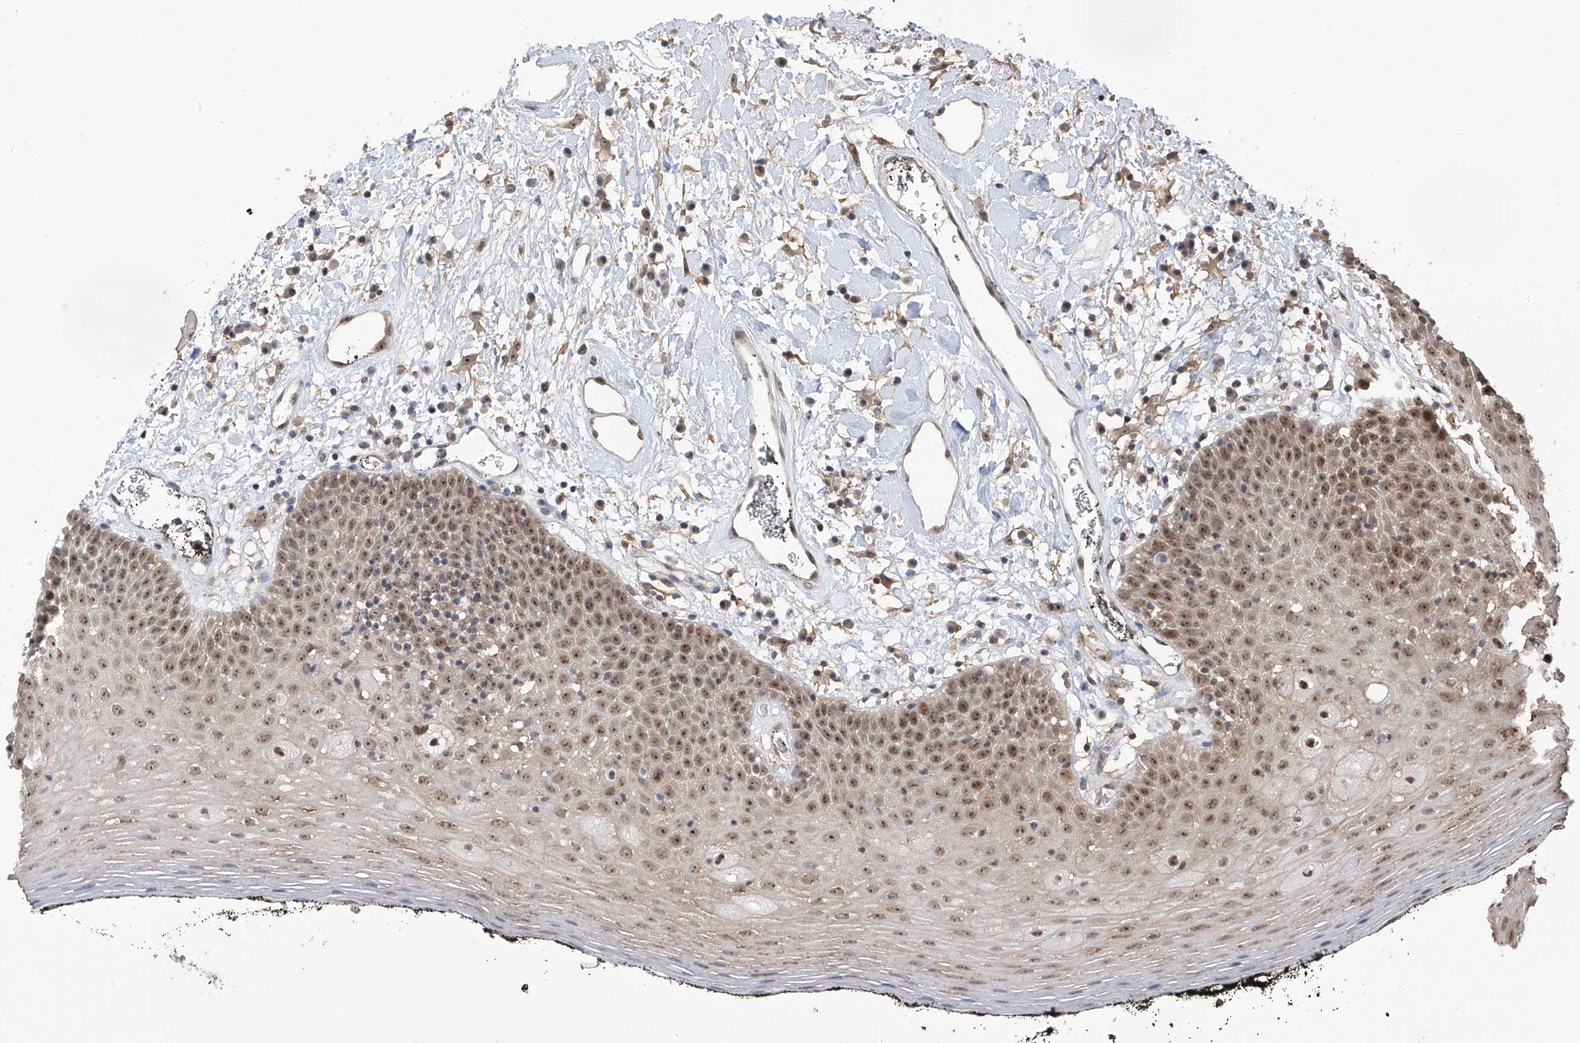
{"staining": {"intensity": "moderate", "quantity": "25%-75%", "location": "nuclear"}, "tissue": "oral mucosa", "cell_type": "Squamous epithelial cells", "image_type": "normal", "snomed": [{"axis": "morphology", "description": "Normal tissue, NOS"}, {"axis": "topography", "description": "Oral tissue"}], "caption": "Immunohistochemical staining of unremarkable human oral mucosa displays medium levels of moderate nuclear staining in about 25%-75% of squamous epithelial cells.", "gene": "C1orf131", "patient": {"sex": "male", "age": 74}}